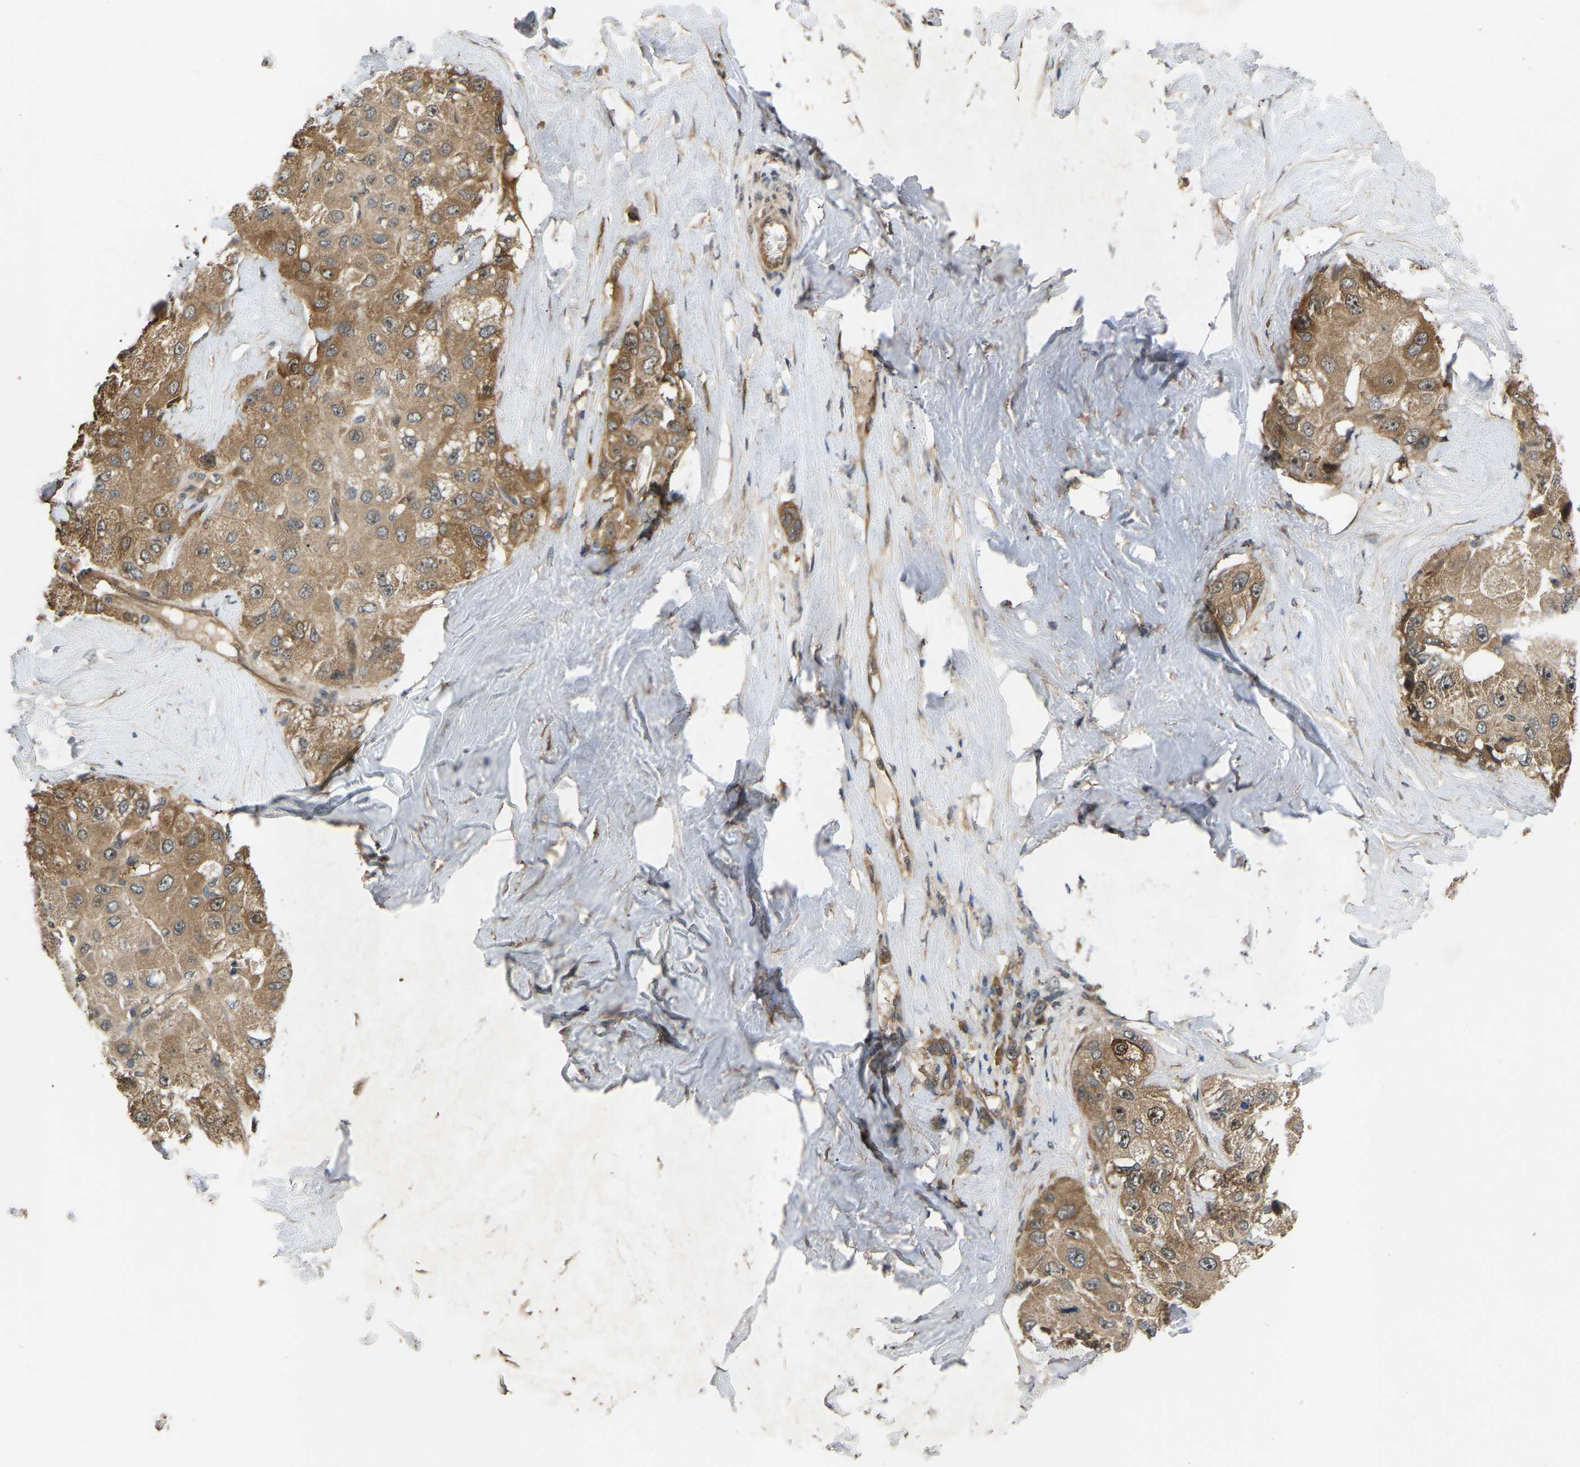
{"staining": {"intensity": "moderate", "quantity": ">75%", "location": "cytoplasmic/membranous,nuclear"}, "tissue": "liver cancer", "cell_type": "Tumor cells", "image_type": "cancer", "snomed": [{"axis": "morphology", "description": "Carcinoma, Hepatocellular, NOS"}, {"axis": "topography", "description": "Liver"}], "caption": "Tumor cells display medium levels of moderate cytoplasmic/membranous and nuclear staining in about >75% of cells in human liver cancer. The staining was performed using DAB (3,3'-diaminobenzidine) to visualize the protein expression in brown, while the nuclei were stained in blue with hematoxylin (Magnification: 20x).", "gene": "LIMK2", "patient": {"sex": "male", "age": 80}}